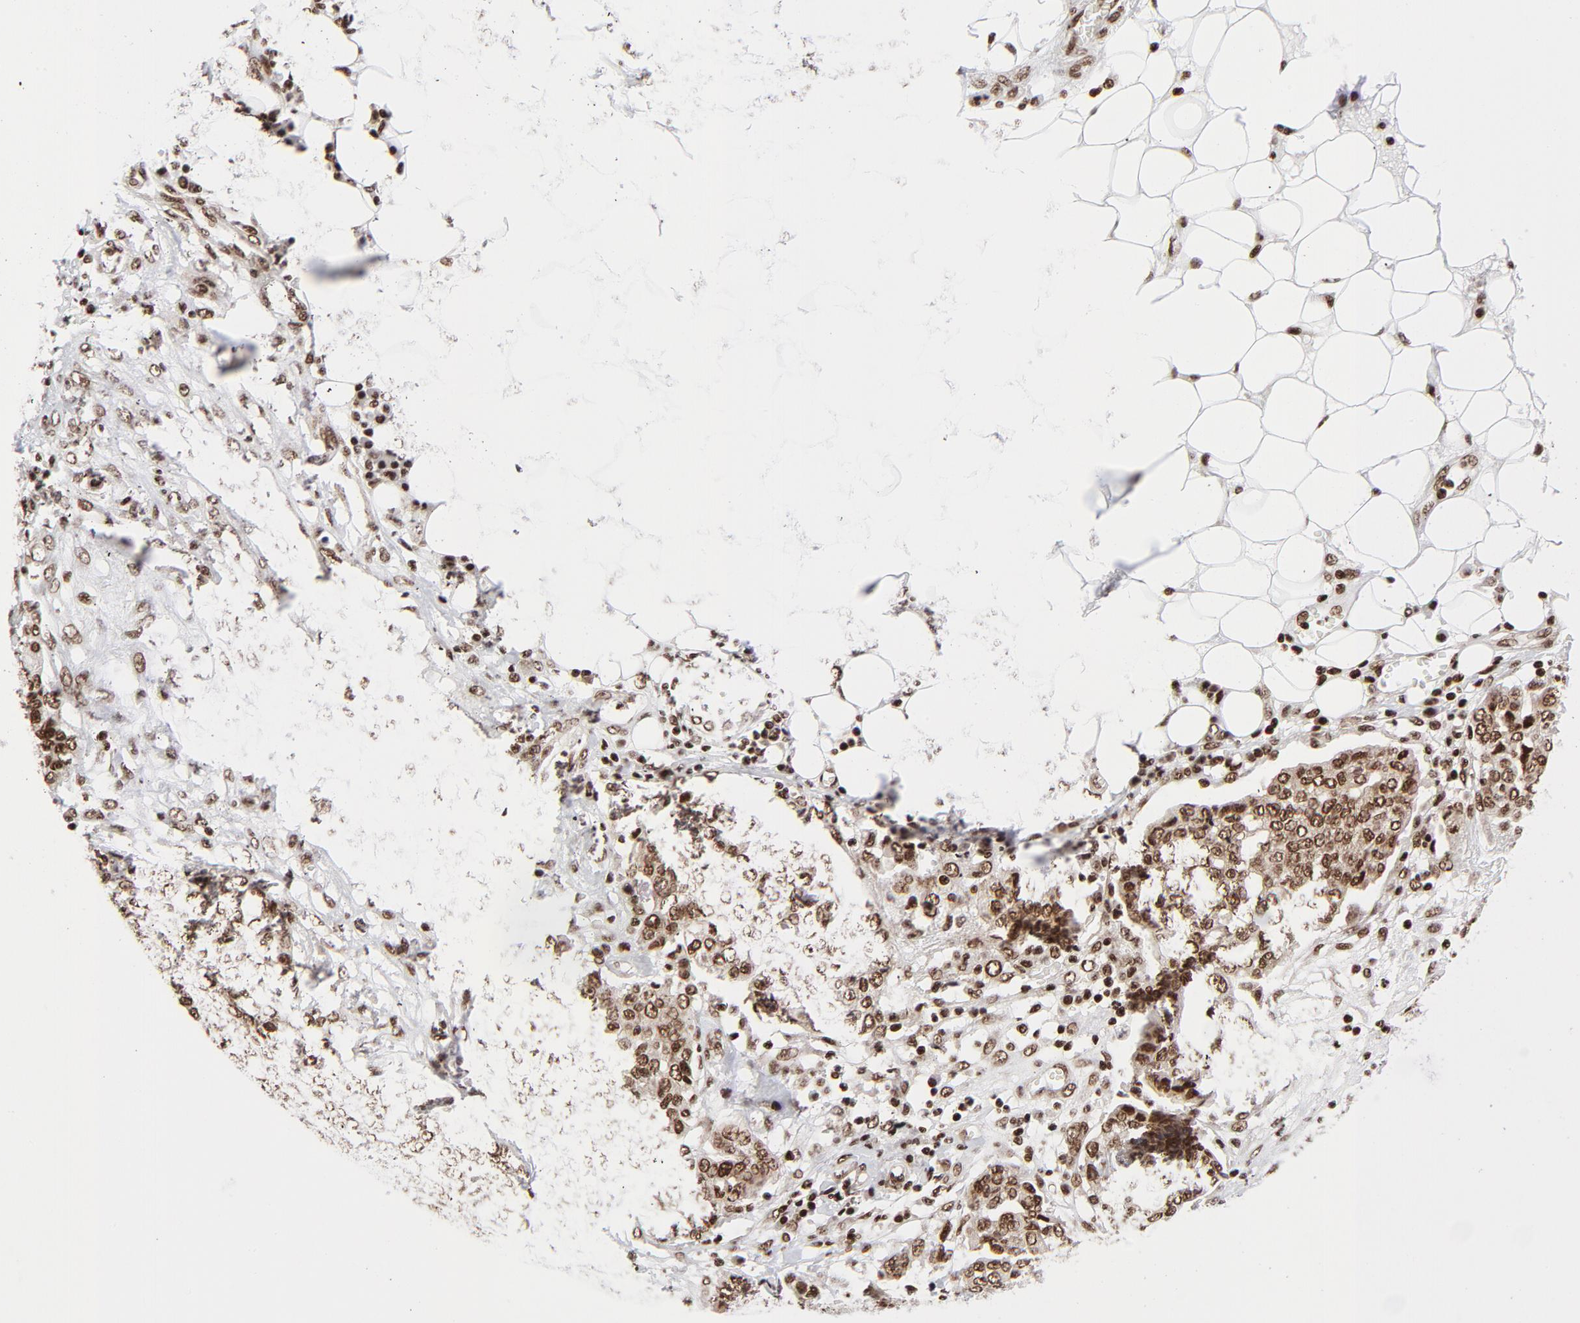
{"staining": {"intensity": "strong", "quantity": ">75%", "location": "nuclear"}, "tissue": "ovarian cancer", "cell_type": "Tumor cells", "image_type": "cancer", "snomed": [{"axis": "morphology", "description": "Cystadenocarcinoma, serous, NOS"}, {"axis": "topography", "description": "Soft tissue"}, {"axis": "topography", "description": "Ovary"}], "caption": "High-power microscopy captured an IHC image of serous cystadenocarcinoma (ovarian), revealing strong nuclear expression in about >75% of tumor cells.", "gene": "NFYB", "patient": {"sex": "female", "age": 57}}